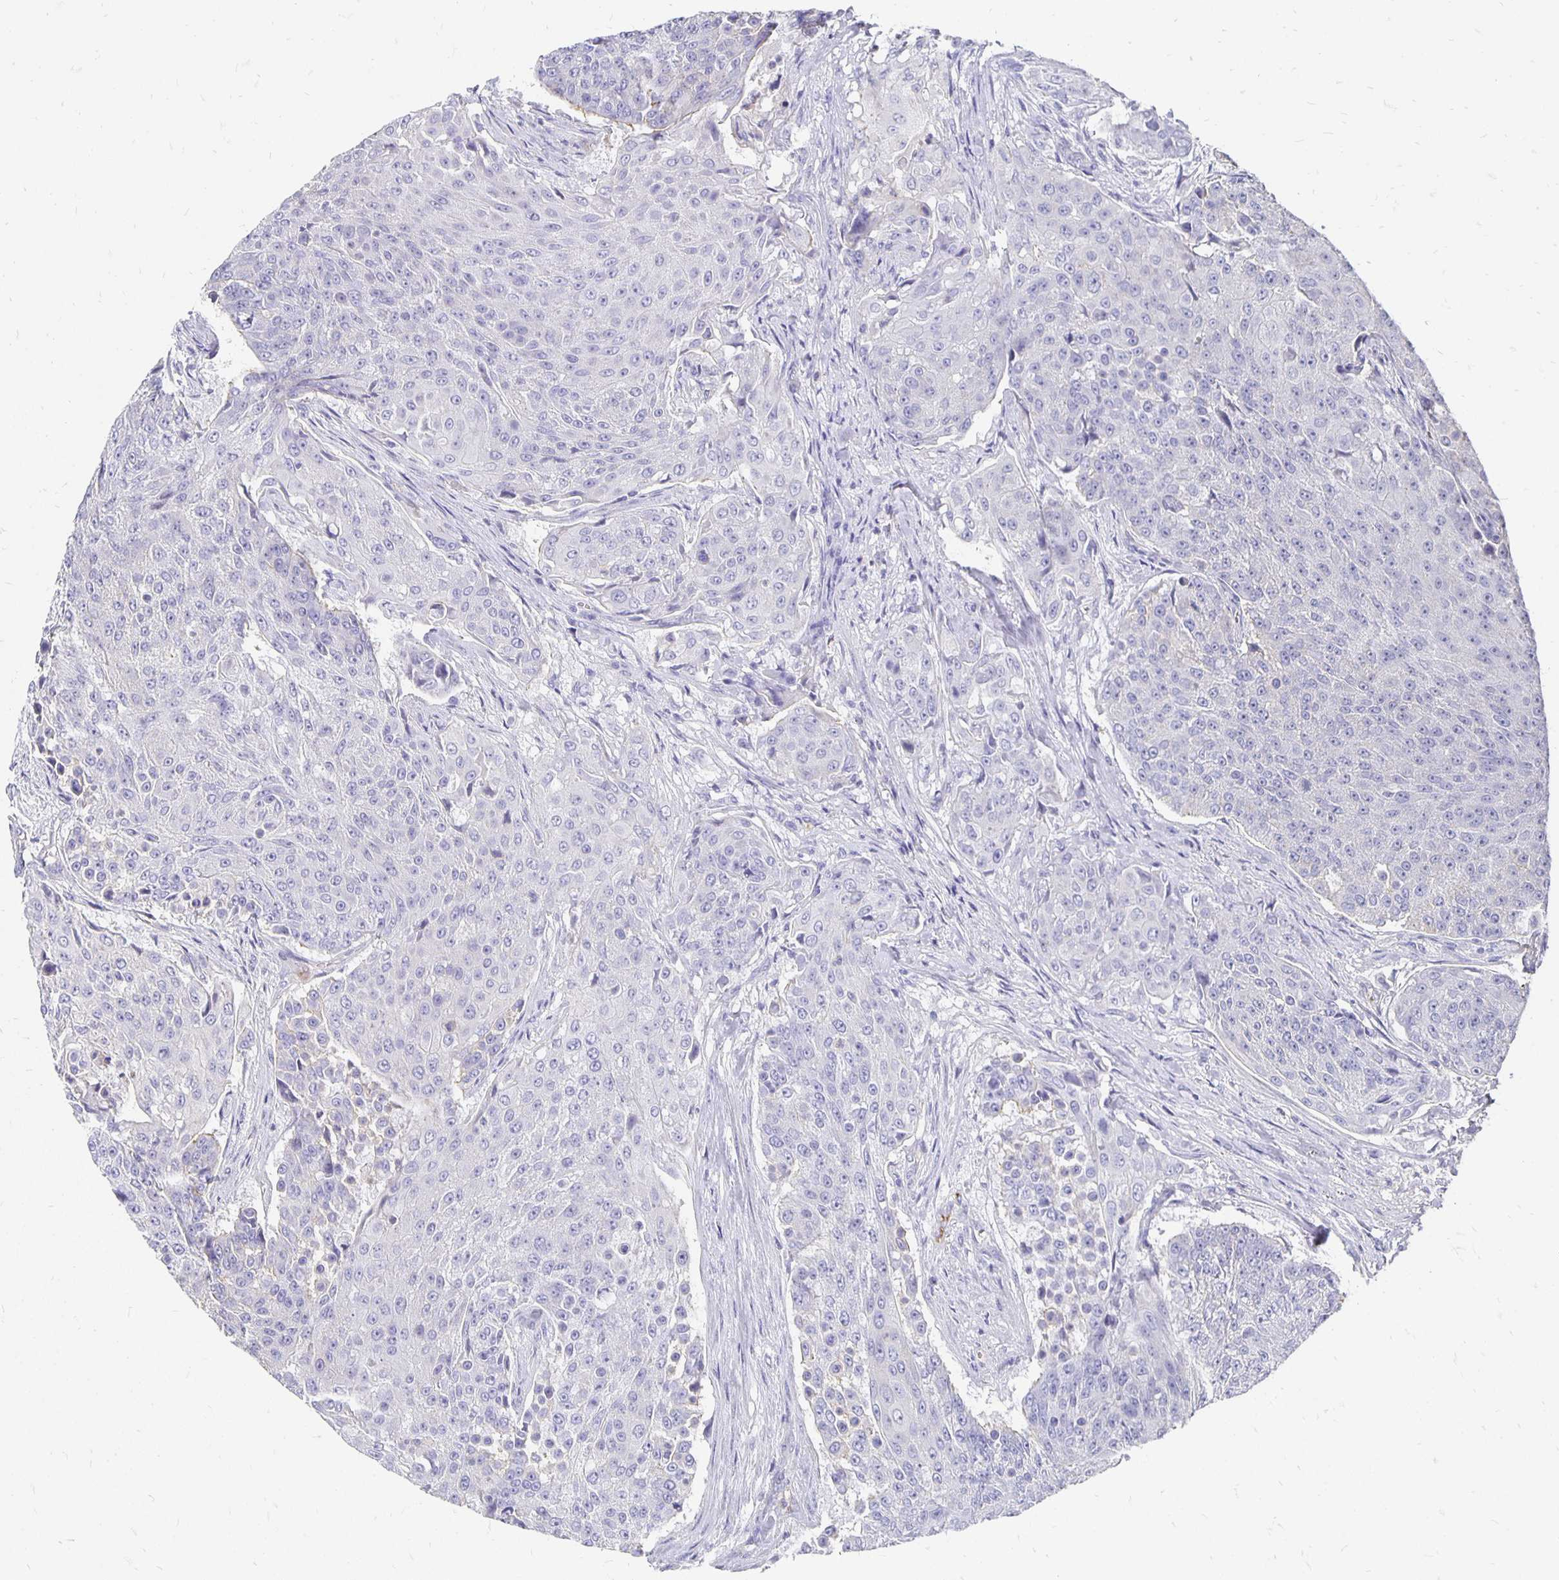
{"staining": {"intensity": "negative", "quantity": "none", "location": "none"}, "tissue": "urothelial cancer", "cell_type": "Tumor cells", "image_type": "cancer", "snomed": [{"axis": "morphology", "description": "Urothelial carcinoma, High grade"}, {"axis": "topography", "description": "Urinary bladder"}], "caption": "Protein analysis of urothelial carcinoma (high-grade) exhibits no significant expression in tumor cells.", "gene": "APOB", "patient": {"sex": "female", "age": 63}}